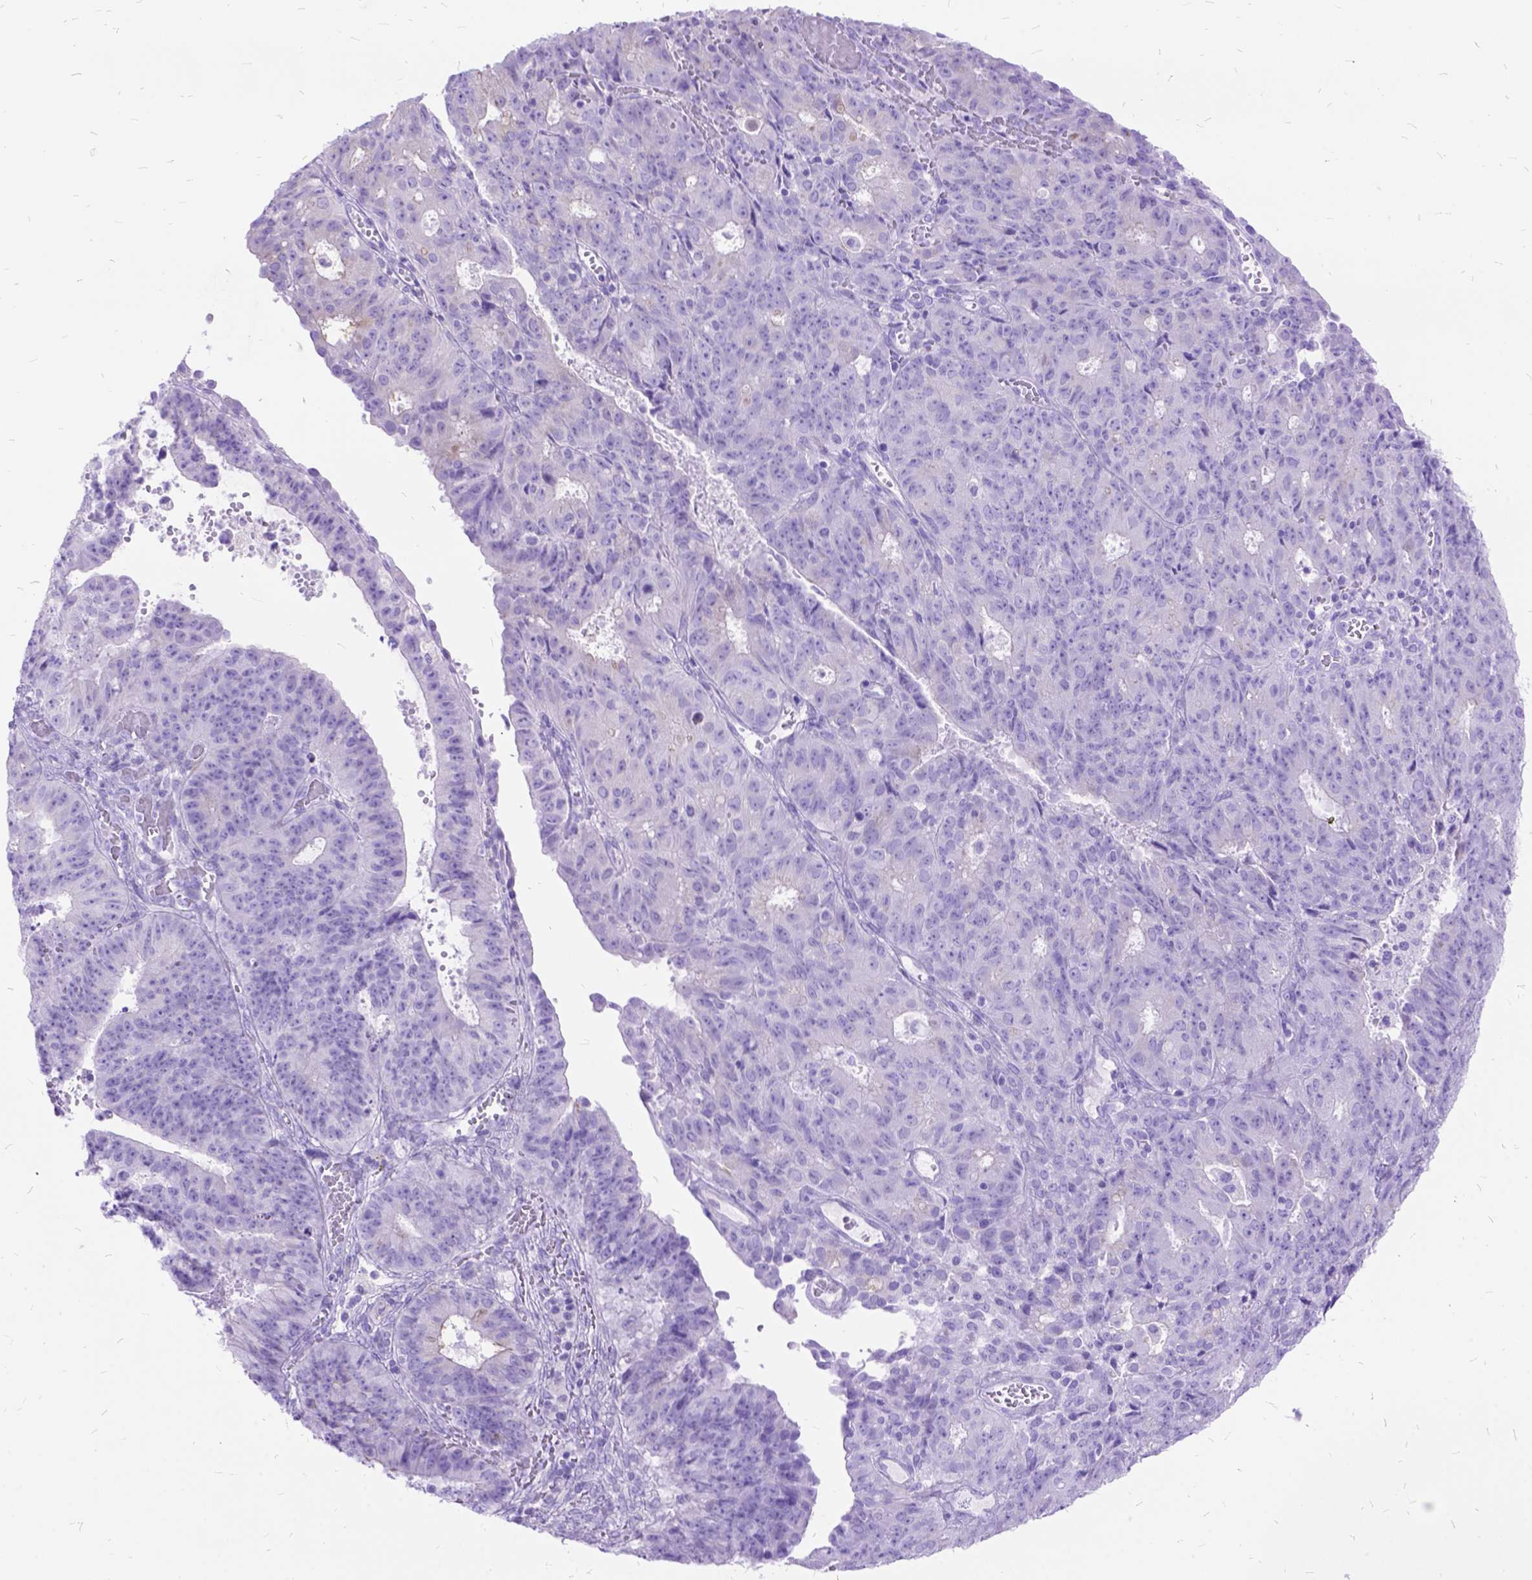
{"staining": {"intensity": "negative", "quantity": "none", "location": "none"}, "tissue": "ovarian cancer", "cell_type": "Tumor cells", "image_type": "cancer", "snomed": [{"axis": "morphology", "description": "Carcinoma, endometroid"}, {"axis": "topography", "description": "Ovary"}], "caption": "Immunohistochemical staining of human ovarian cancer exhibits no significant positivity in tumor cells.", "gene": "DNAH2", "patient": {"sex": "female", "age": 42}}